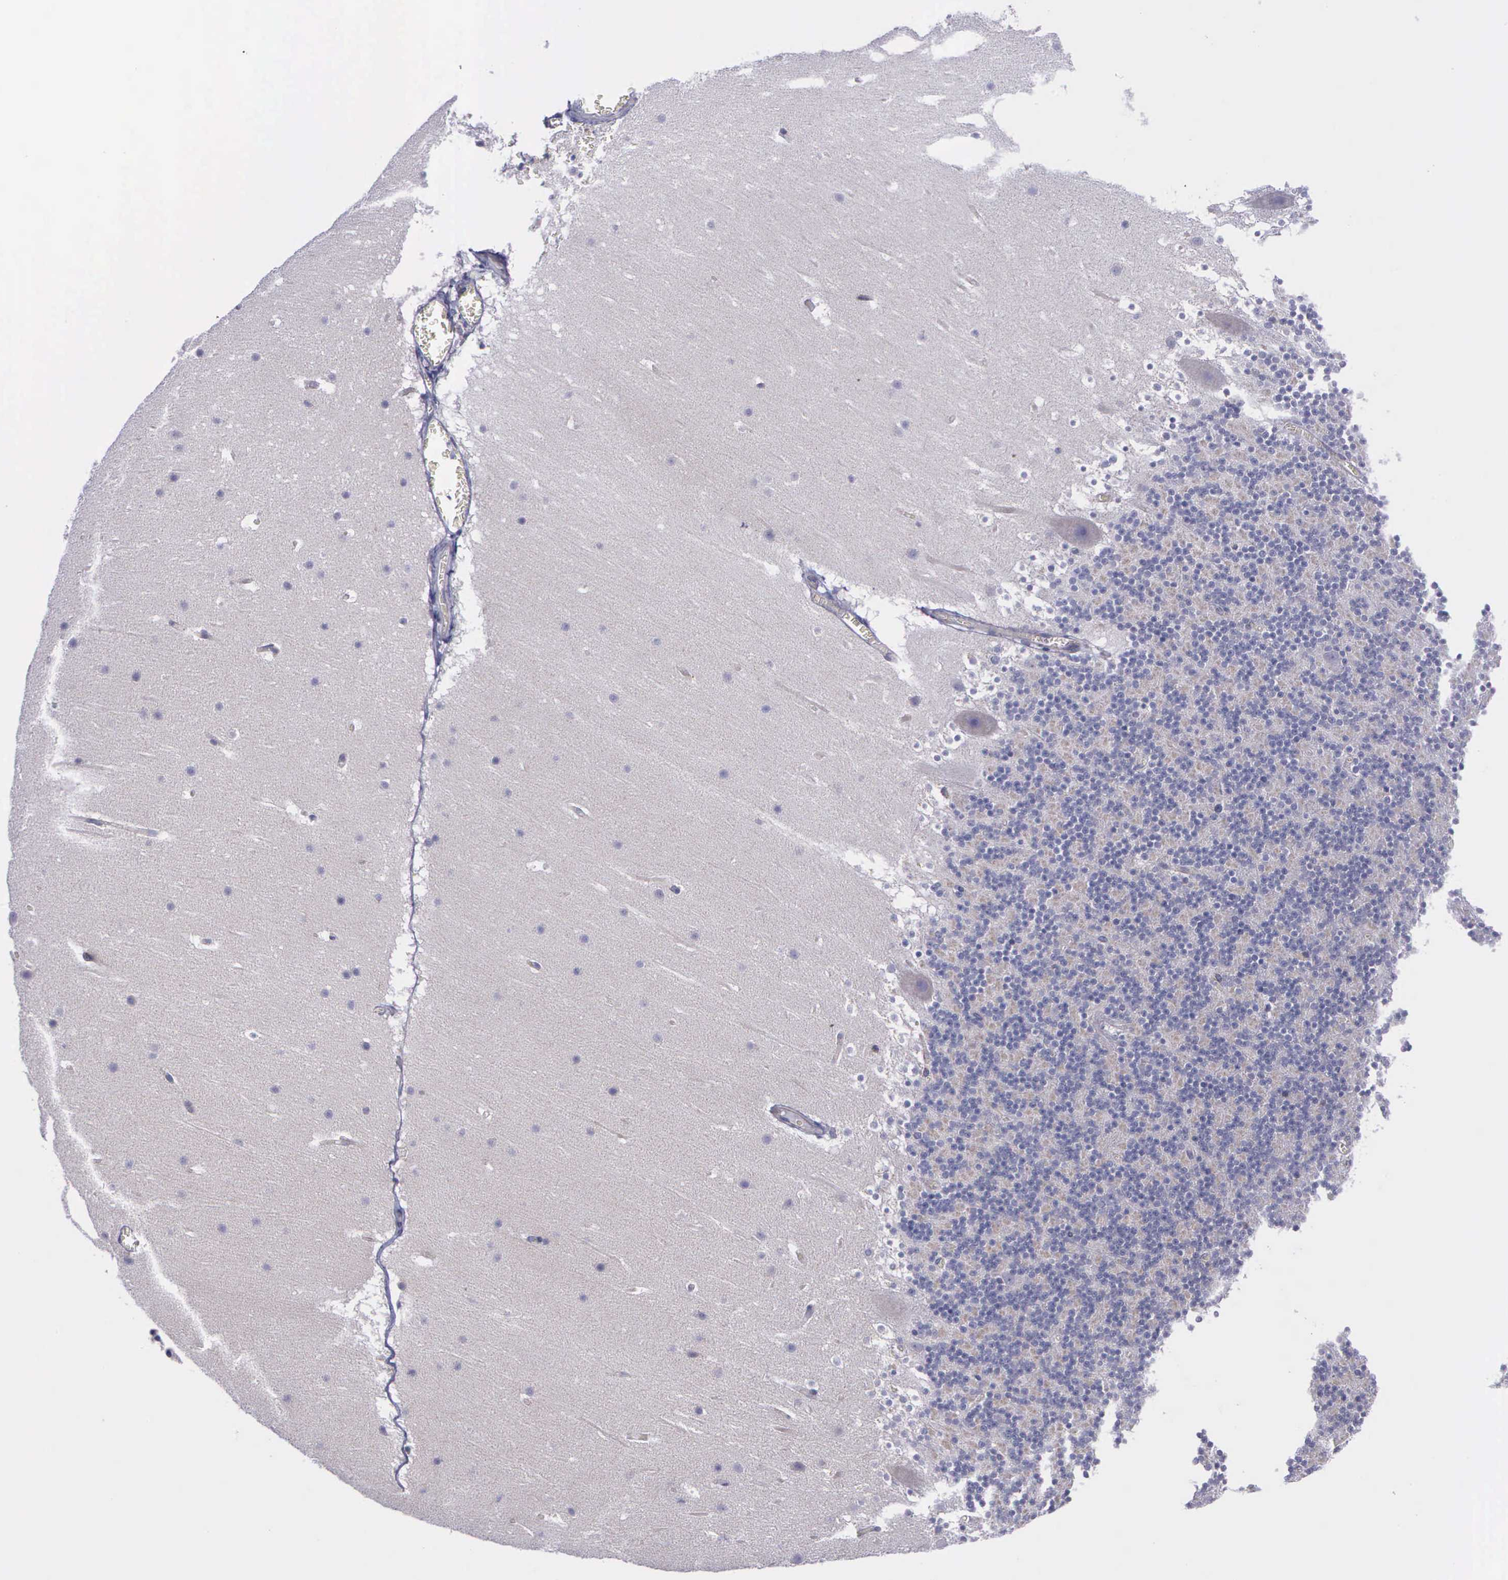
{"staining": {"intensity": "negative", "quantity": "none", "location": "none"}, "tissue": "cerebellum", "cell_type": "Cells in granular layer", "image_type": "normal", "snomed": [{"axis": "morphology", "description": "Normal tissue, NOS"}, {"axis": "topography", "description": "Cerebellum"}], "caption": "DAB immunohistochemical staining of normal human cerebellum demonstrates no significant expression in cells in granular layer. The staining is performed using DAB brown chromogen with nuclei counter-stained in using hematoxylin.", "gene": "SYNJ2BP", "patient": {"sex": "male", "age": 45}}